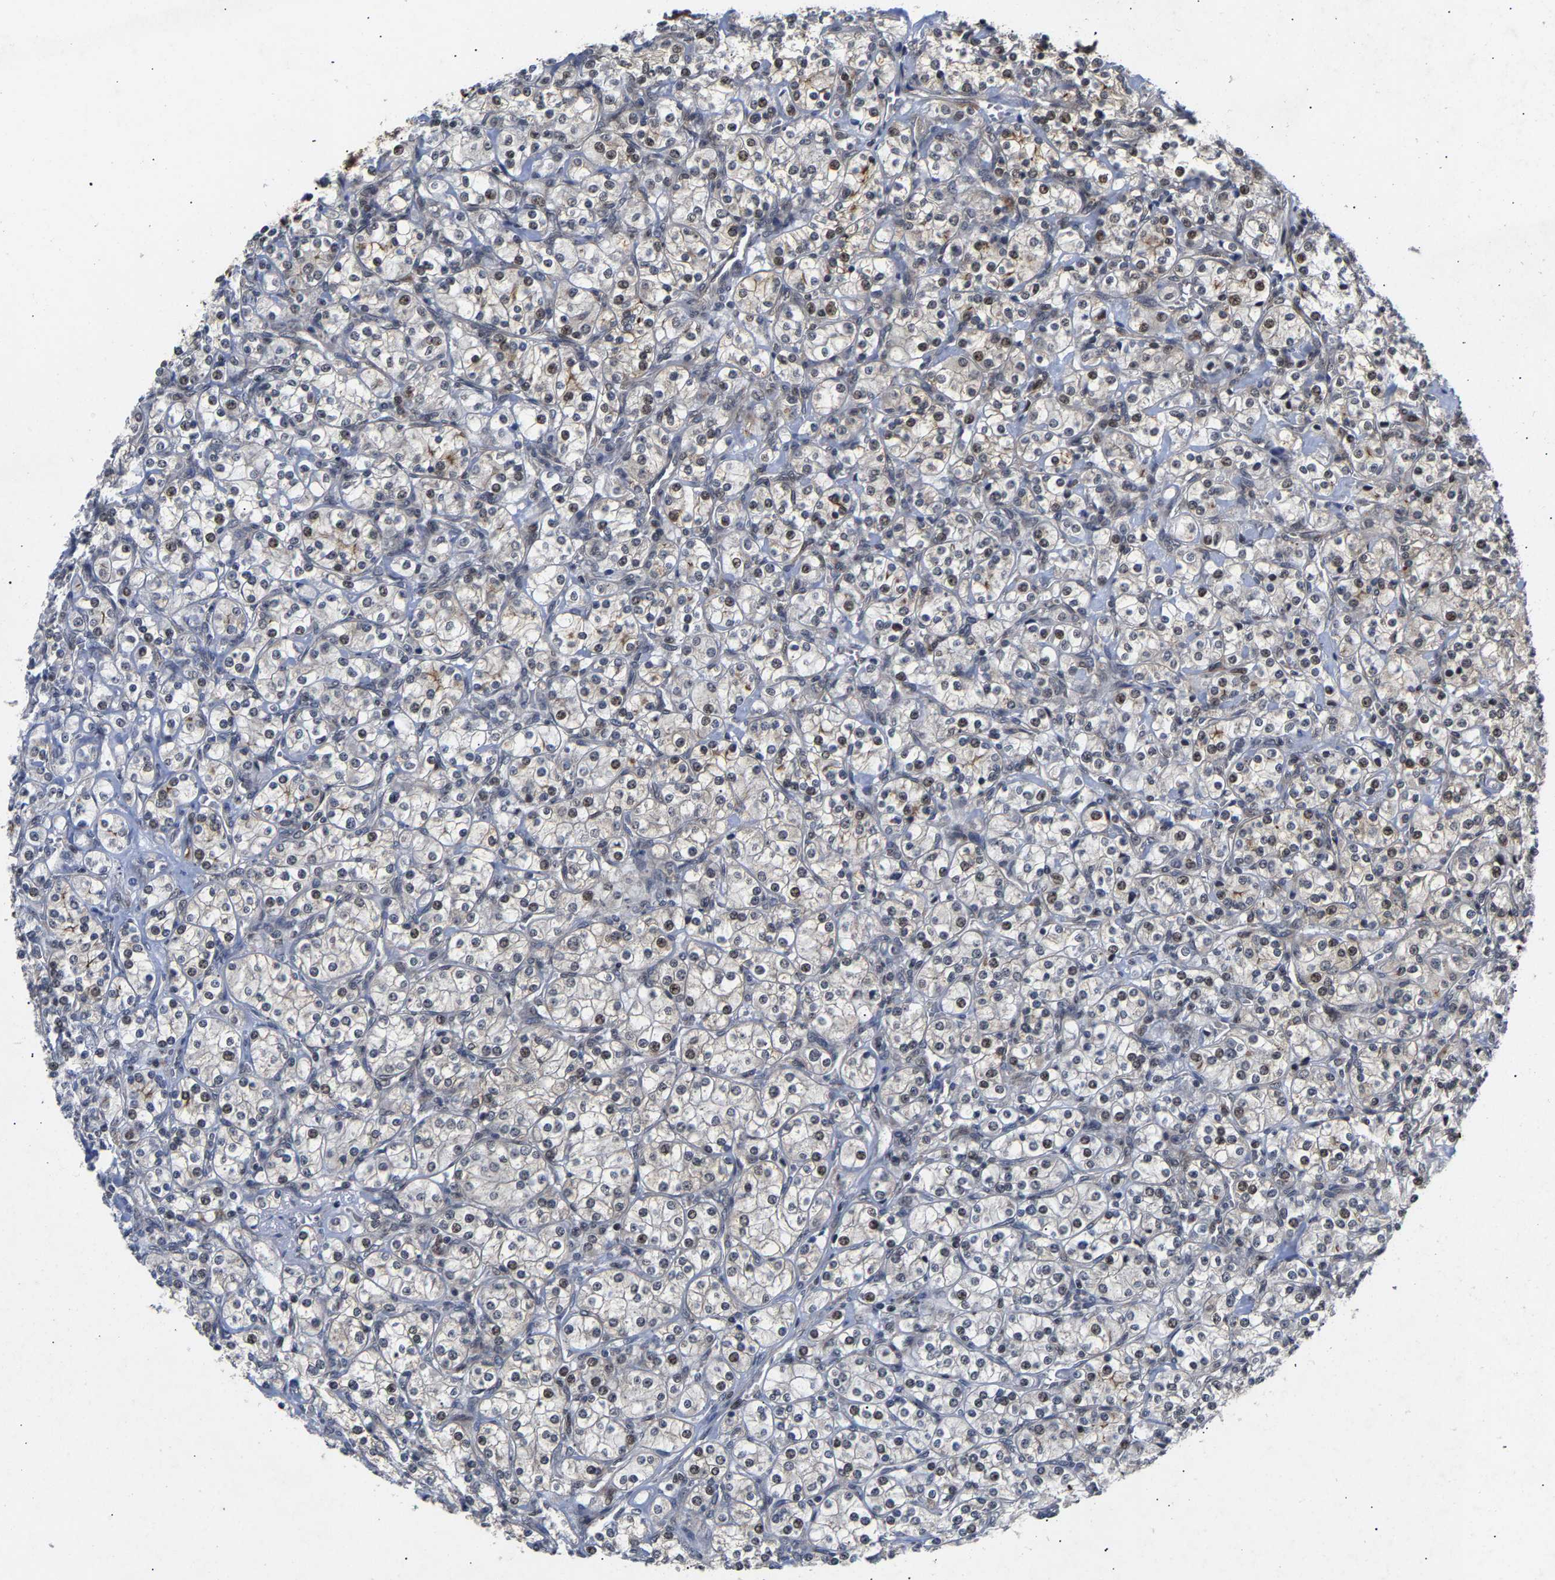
{"staining": {"intensity": "weak", "quantity": "<25%", "location": "nuclear"}, "tissue": "renal cancer", "cell_type": "Tumor cells", "image_type": "cancer", "snomed": [{"axis": "morphology", "description": "Adenocarcinoma, NOS"}, {"axis": "topography", "description": "Kidney"}], "caption": "DAB (3,3'-diaminobenzidine) immunohistochemical staining of renal cancer reveals no significant expression in tumor cells.", "gene": "CLIP2", "patient": {"sex": "male", "age": 77}}